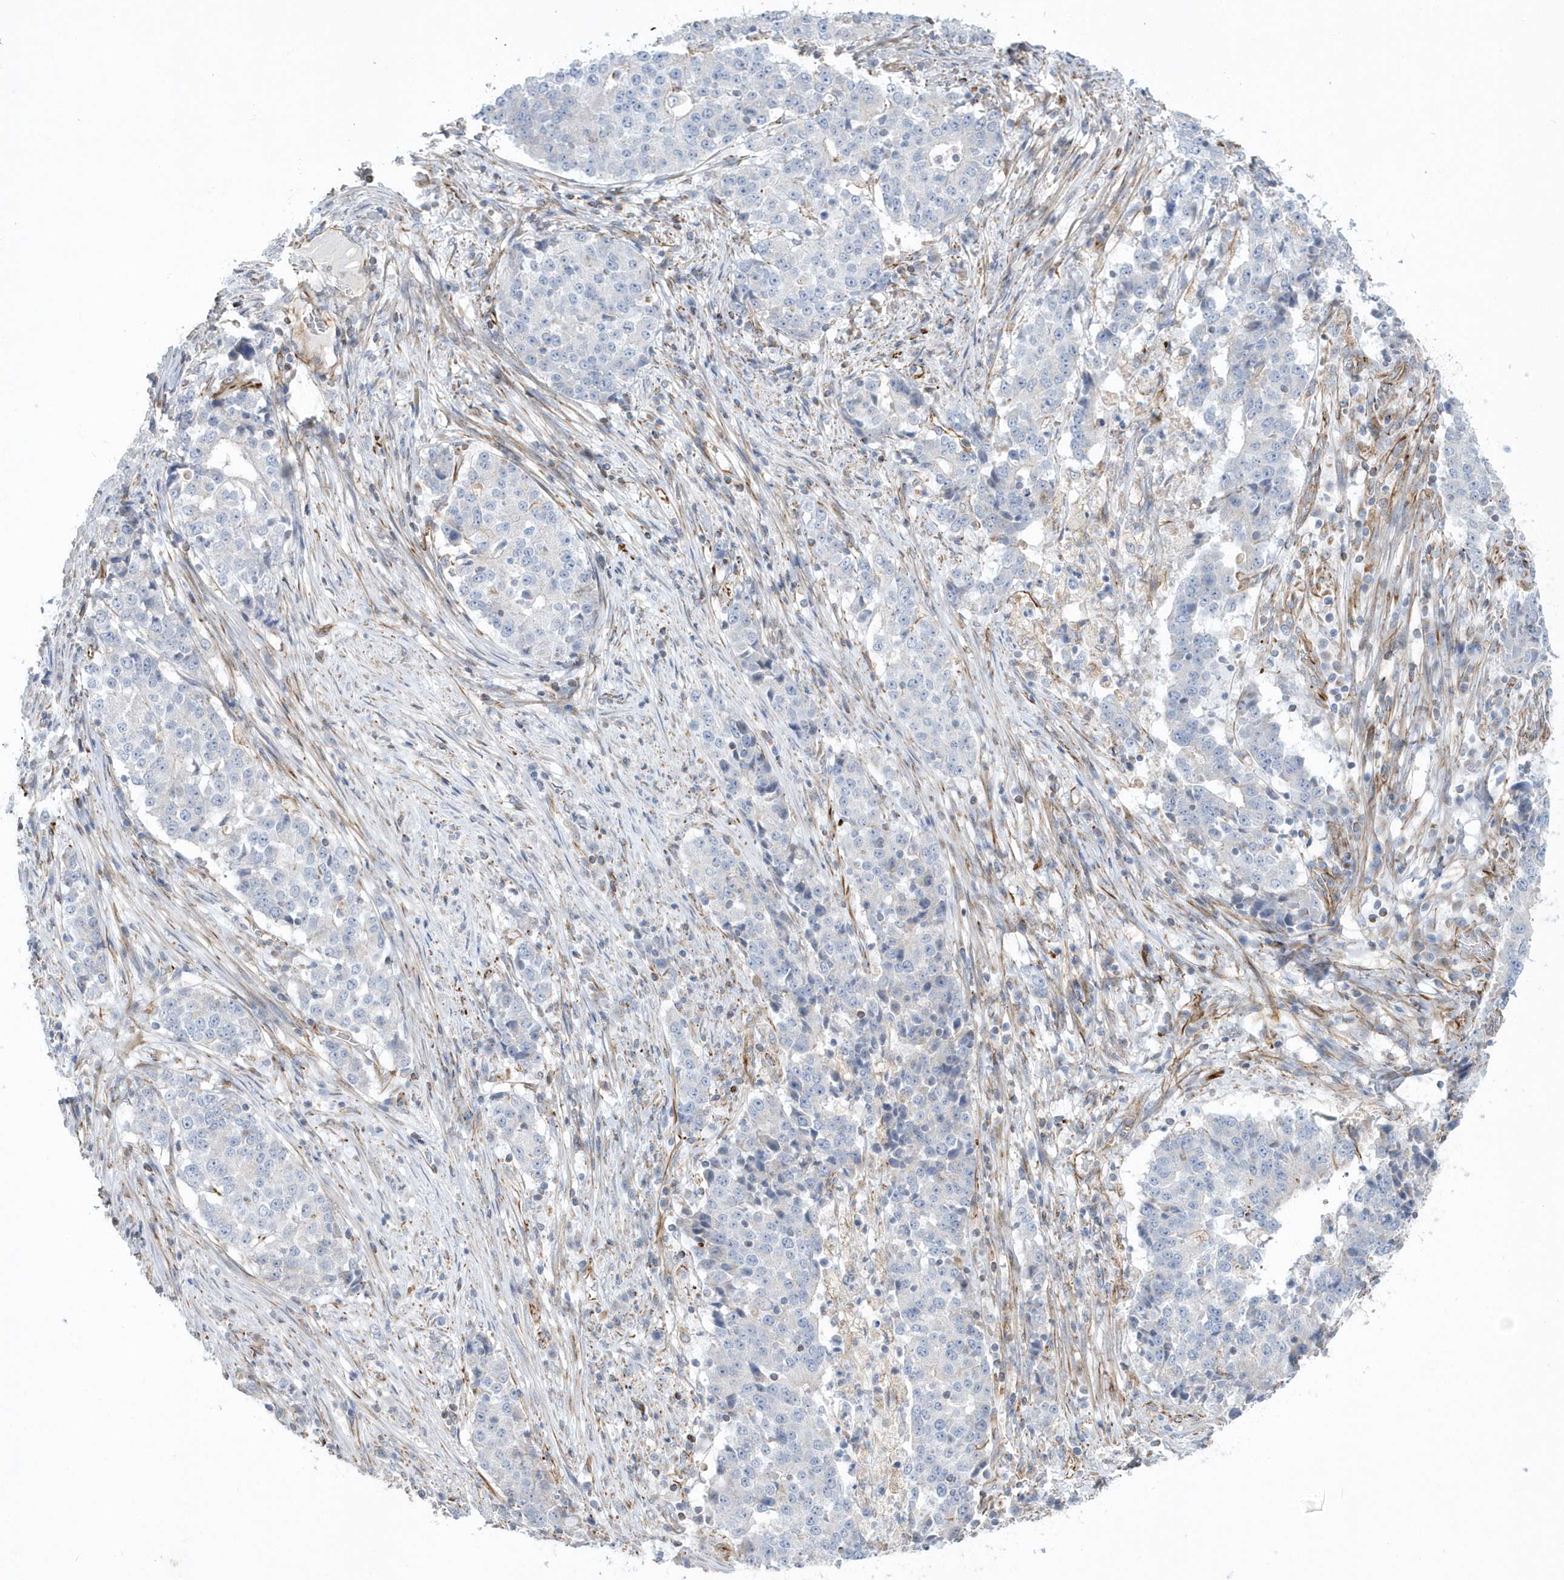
{"staining": {"intensity": "negative", "quantity": "none", "location": "none"}, "tissue": "stomach cancer", "cell_type": "Tumor cells", "image_type": "cancer", "snomed": [{"axis": "morphology", "description": "Adenocarcinoma, NOS"}, {"axis": "topography", "description": "Stomach"}], "caption": "This is an immunohistochemistry (IHC) micrograph of human stomach cancer. There is no staining in tumor cells.", "gene": "RAB17", "patient": {"sex": "male", "age": 59}}